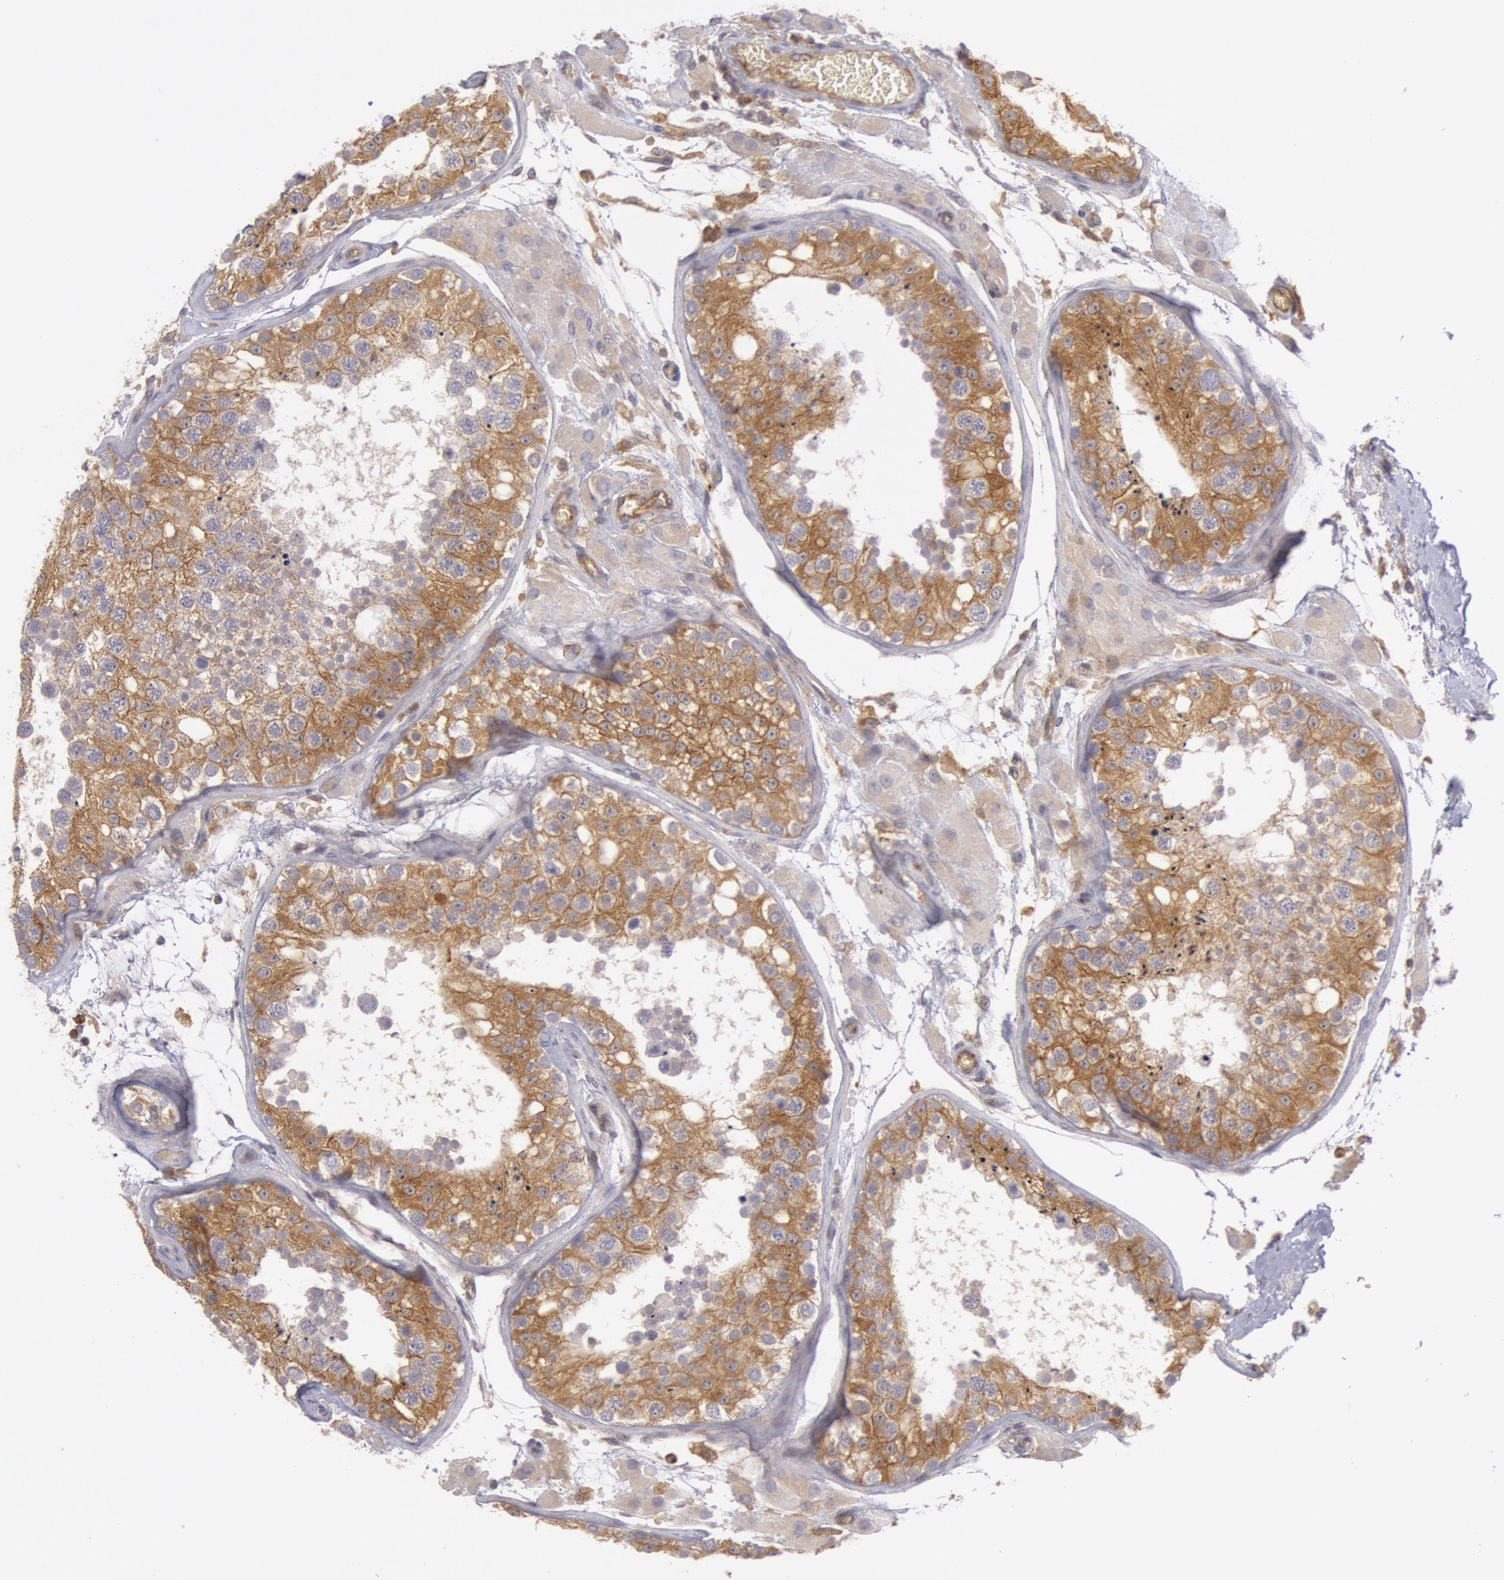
{"staining": {"intensity": "moderate", "quantity": "25%-75%", "location": "cytoplasmic/membranous"}, "tissue": "testis", "cell_type": "Cells in seminiferous ducts", "image_type": "normal", "snomed": [{"axis": "morphology", "description": "Normal tissue, NOS"}, {"axis": "topography", "description": "Testis"}], "caption": "High-power microscopy captured an IHC micrograph of normal testis, revealing moderate cytoplasmic/membranous expression in approximately 25%-75% of cells in seminiferous ducts.", "gene": "IKBKB", "patient": {"sex": "male", "age": 26}}